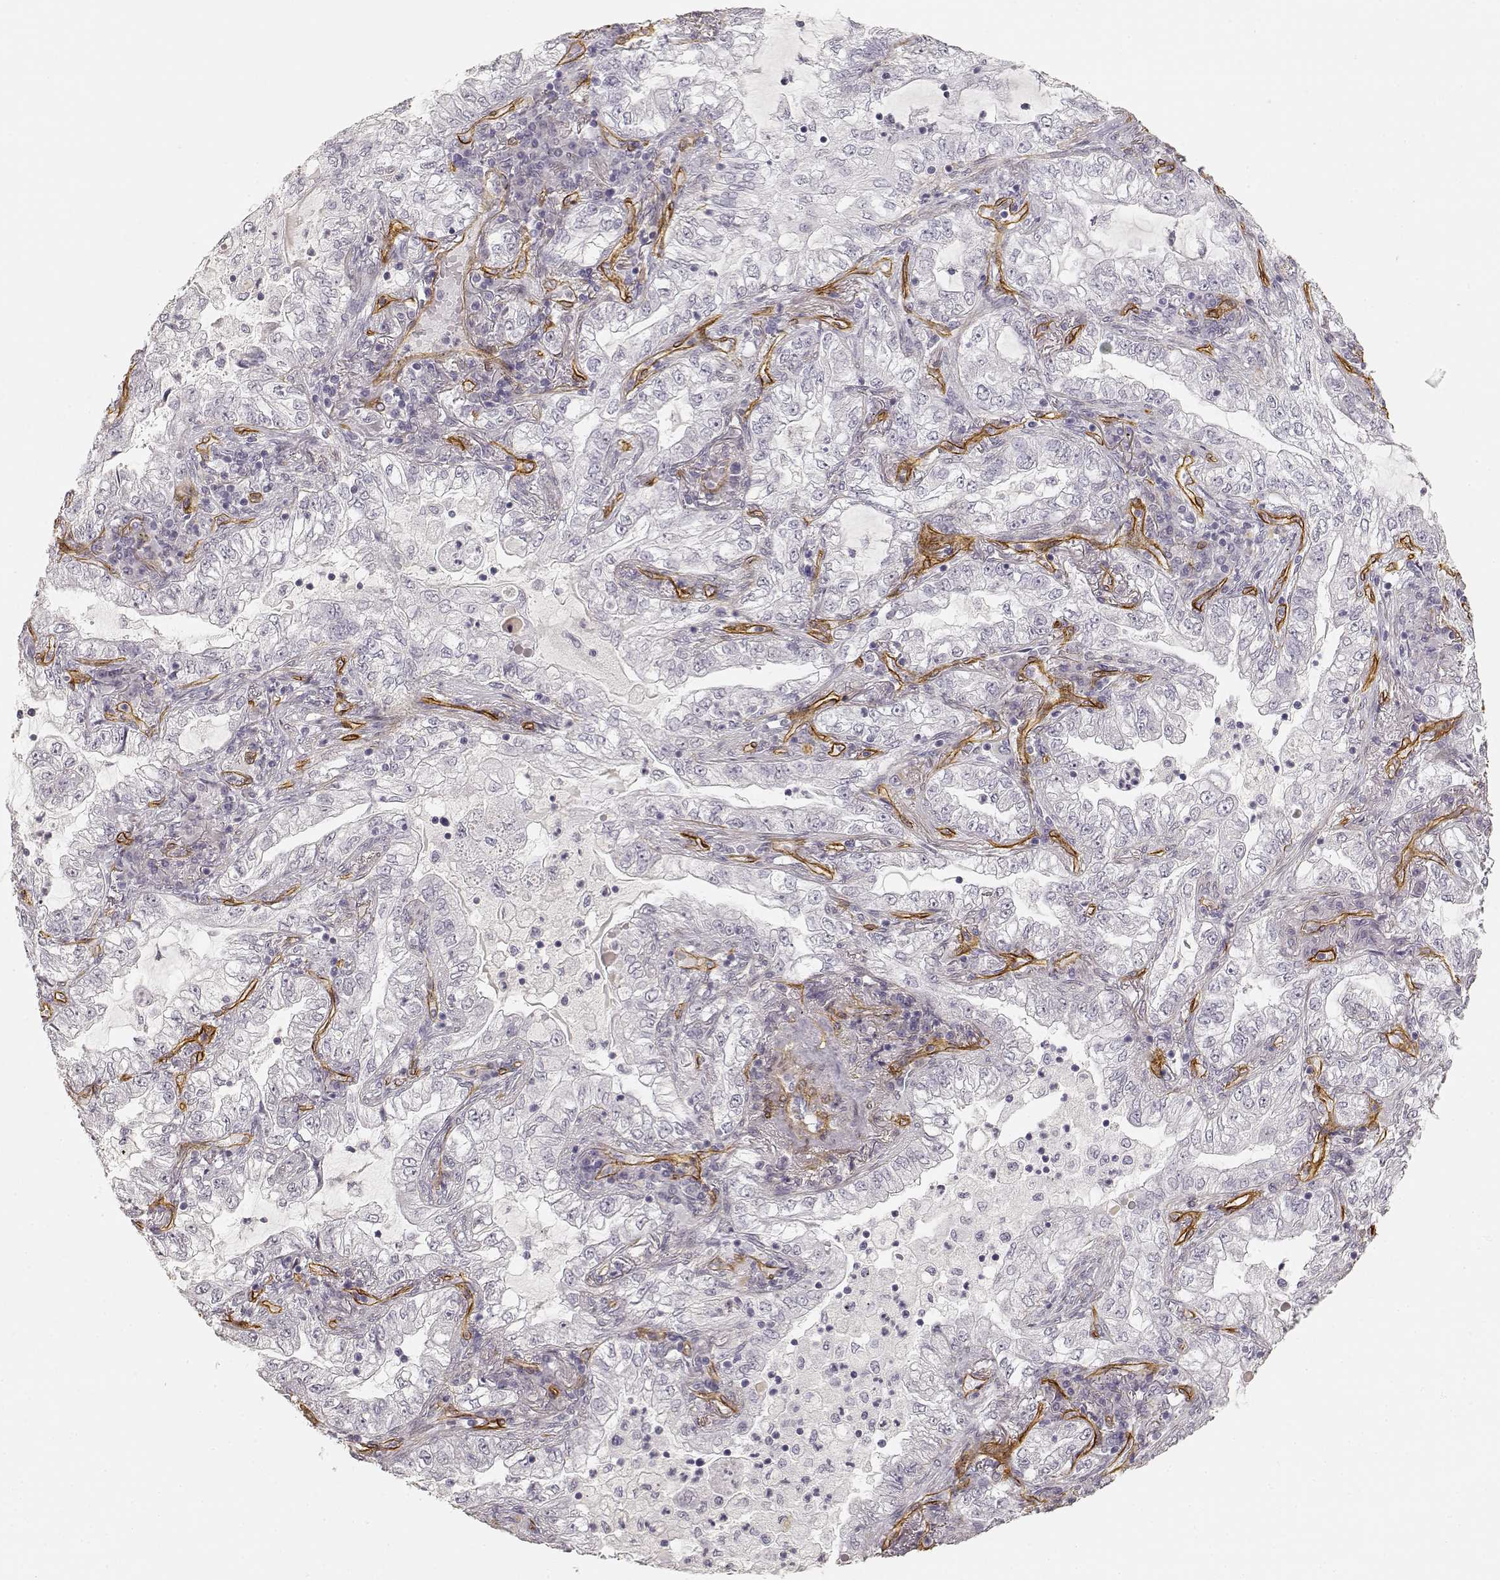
{"staining": {"intensity": "negative", "quantity": "none", "location": "none"}, "tissue": "lung cancer", "cell_type": "Tumor cells", "image_type": "cancer", "snomed": [{"axis": "morphology", "description": "Adenocarcinoma, NOS"}, {"axis": "topography", "description": "Lung"}], "caption": "Immunohistochemistry (IHC) micrograph of human lung cancer stained for a protein (brown), which exhibits no expression in tumor cells.", "gene": "LAMA4", "patient": {"sex": "female", "age": 73}}